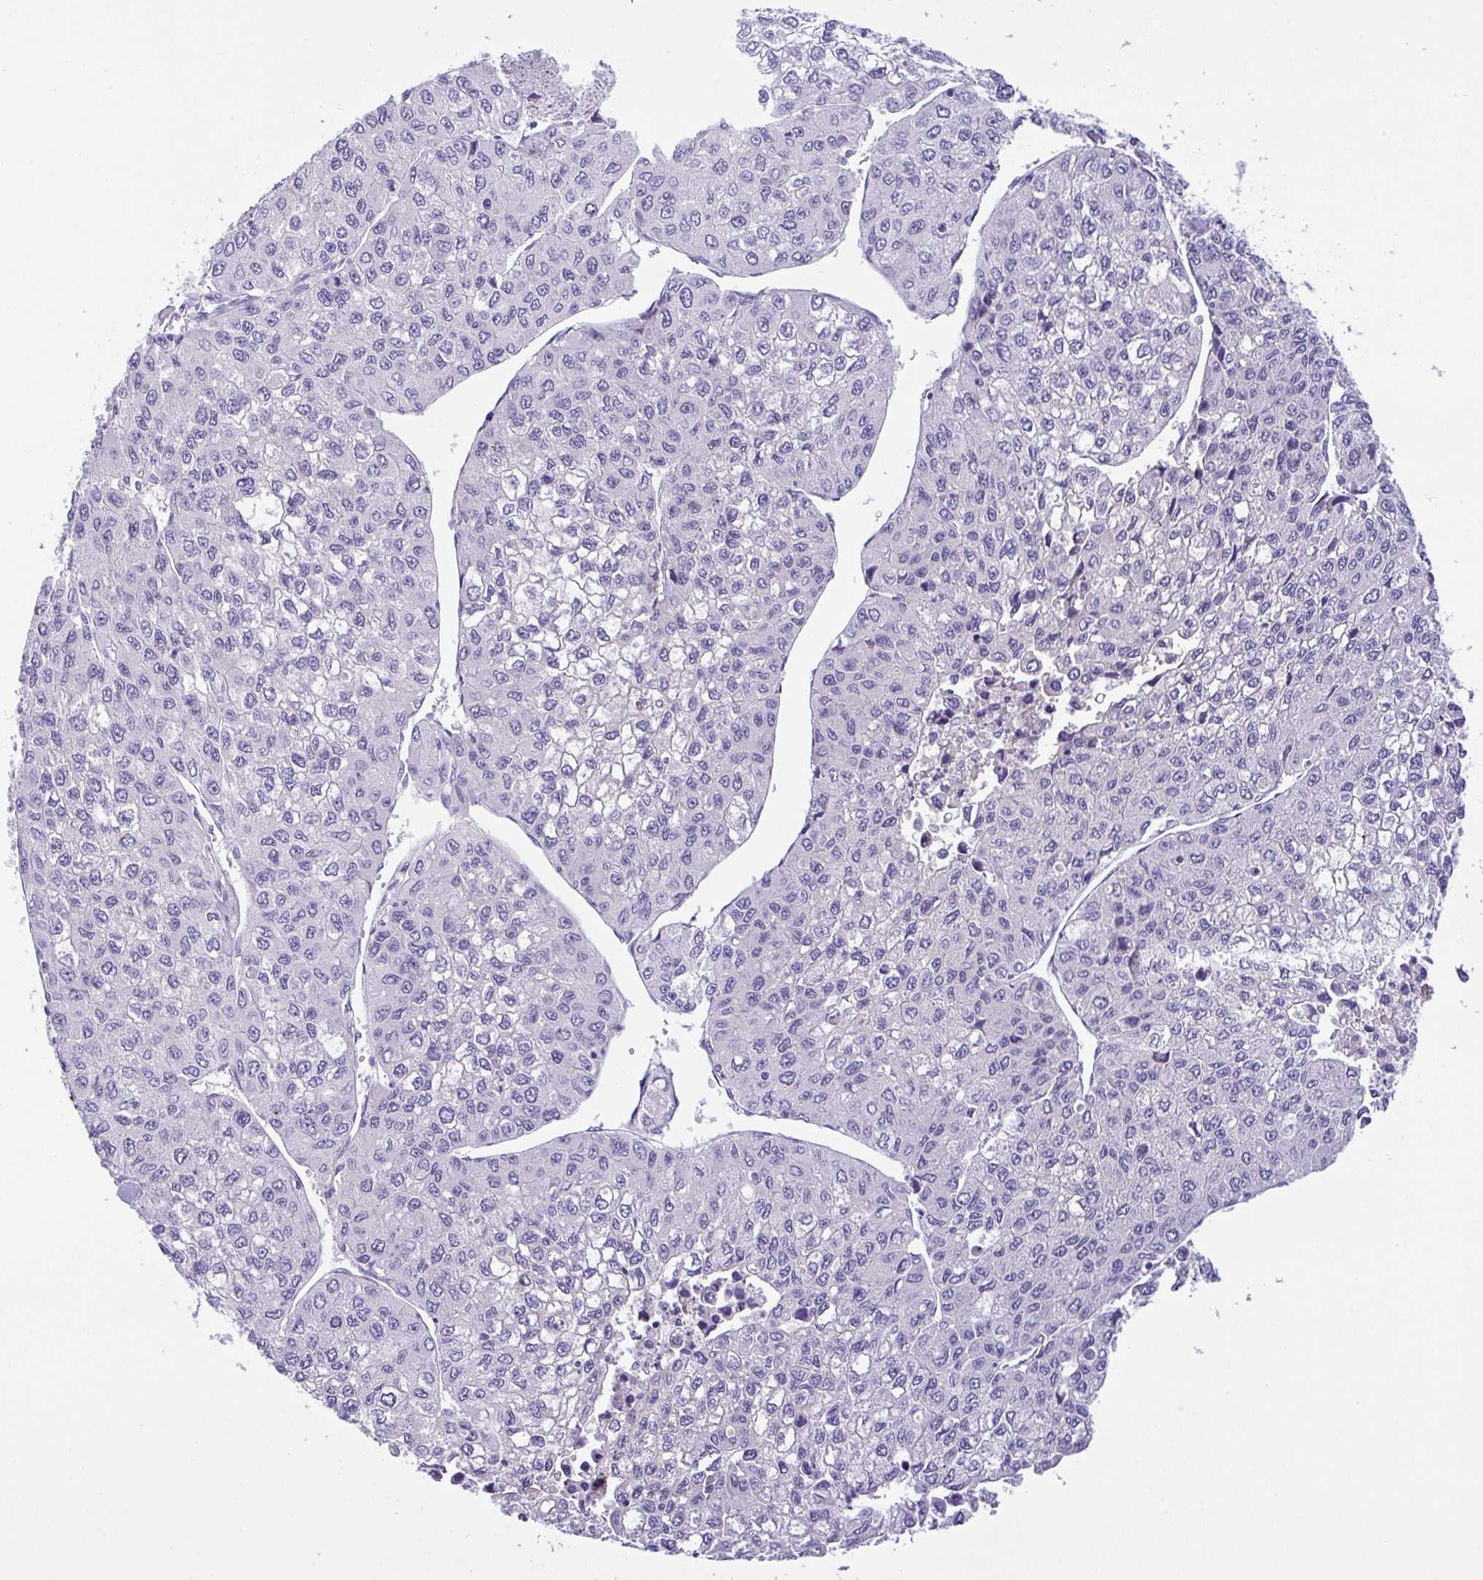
{"staining": {"intensity": "negative", "quantity": "none", "location": "none"}, "tissue": "liver cancer", "cell_type": "Tumor cells", "image_type": "cancer", "snomed": [{"axis": "morphology", "description": "Carcinoma, Hepatocellular, NOS"}, {"axis": "topography", "description": "Liver"}], "caption": "Immunohistochemical staining of hepatocellular carcinoma (liver) exhibits no significant positivity in tumor cells. (Immunohistochemistry (ihc), brightfield microscopy, high magnification).", "gene": "NCF1", "patient": {"sex": "female", "age": 66}}